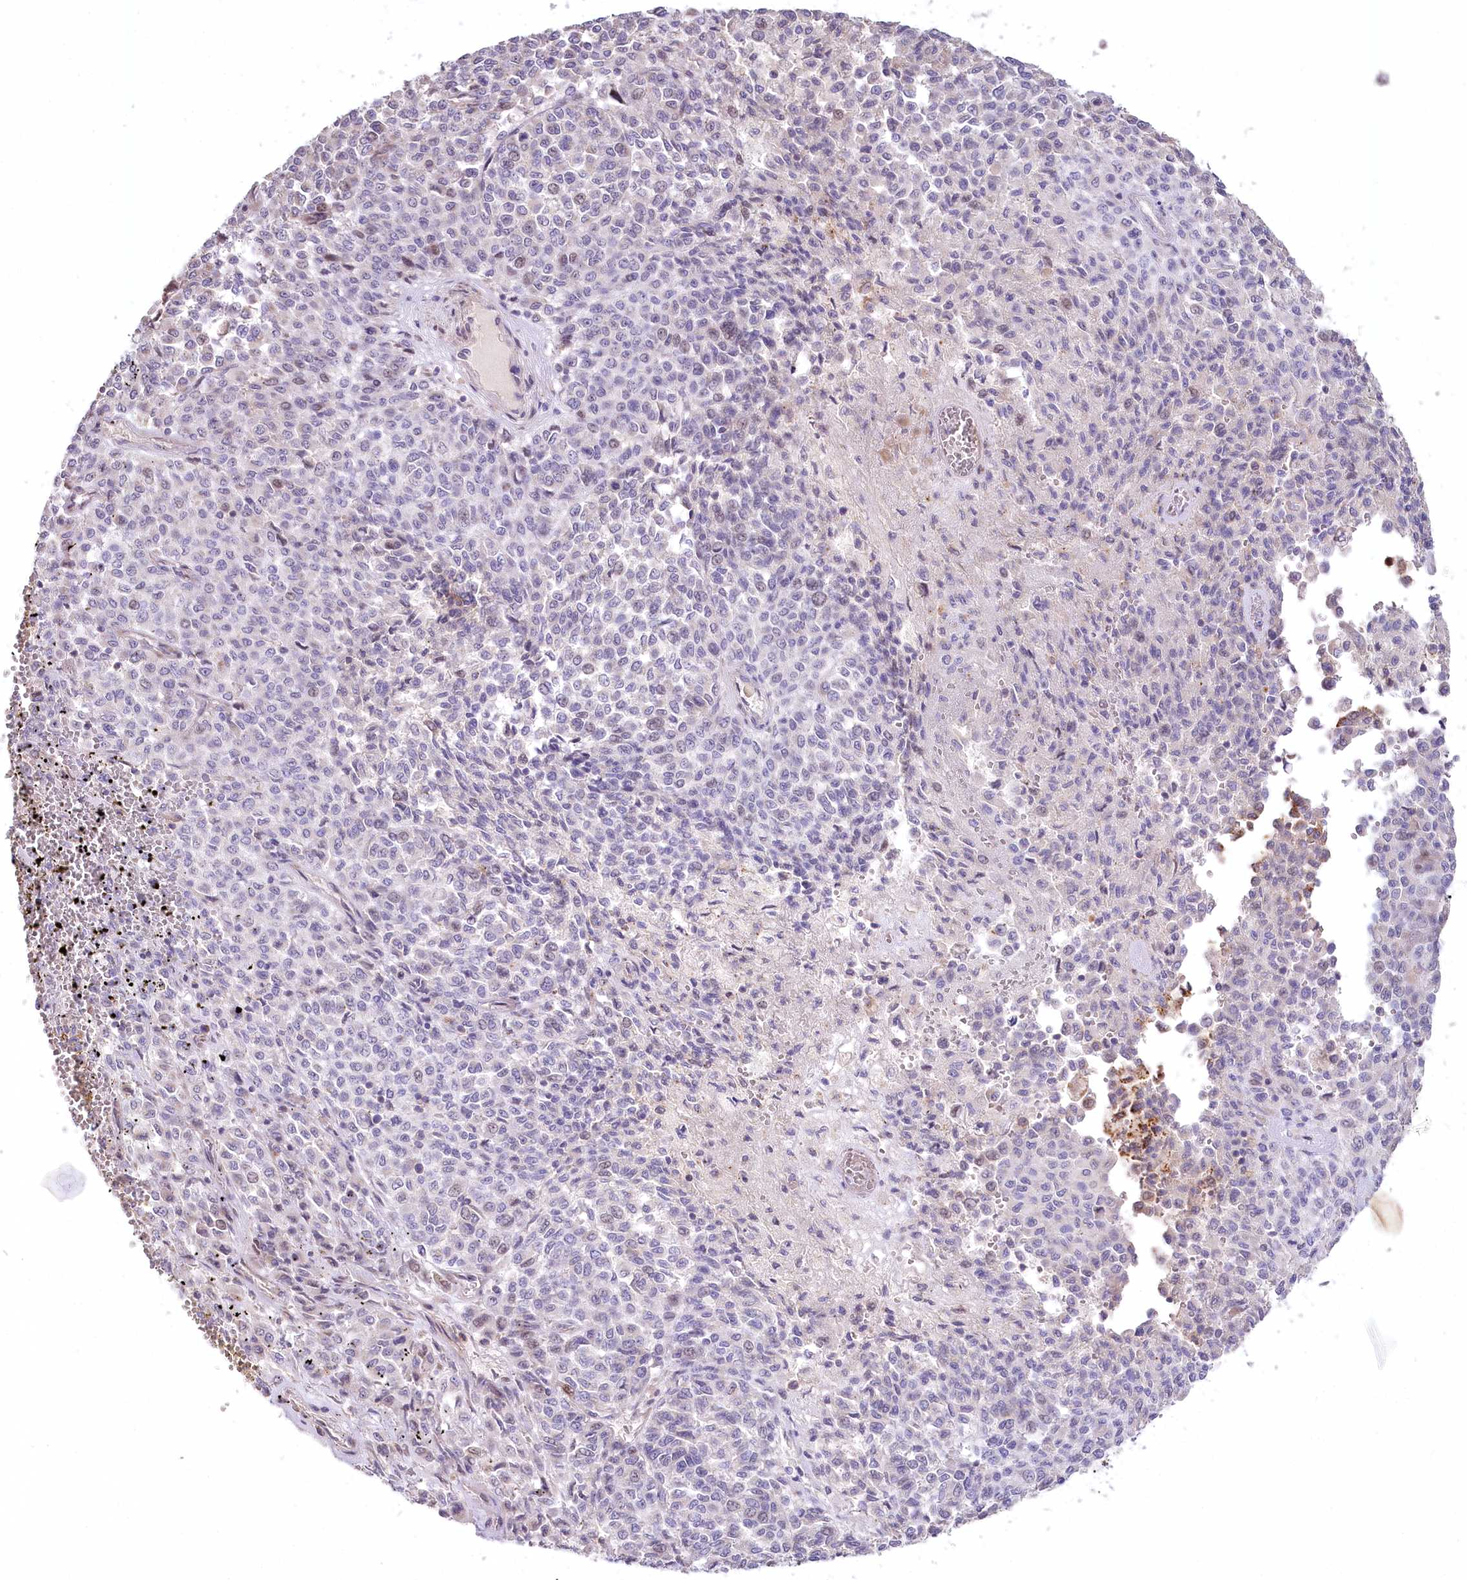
{"staining": {"intensity": "negative", "quantity": "none", "location": "none"}, "tissue": "melanoma", "cell_type": "Tumor cells", "image_type": "cancer", "snomed": [{"axis": "morphology", "description": "Malignant melanoma, Metastatic site"}, {"axis": "topography", "description": "Pancreas"}], "caption": "Protein analysis of malignant melanoma (metastatic site) exhibits no significant staining in tumor cells.", "gene": "SLC6A11", "patient": {"sex": "female", "age": 30}}